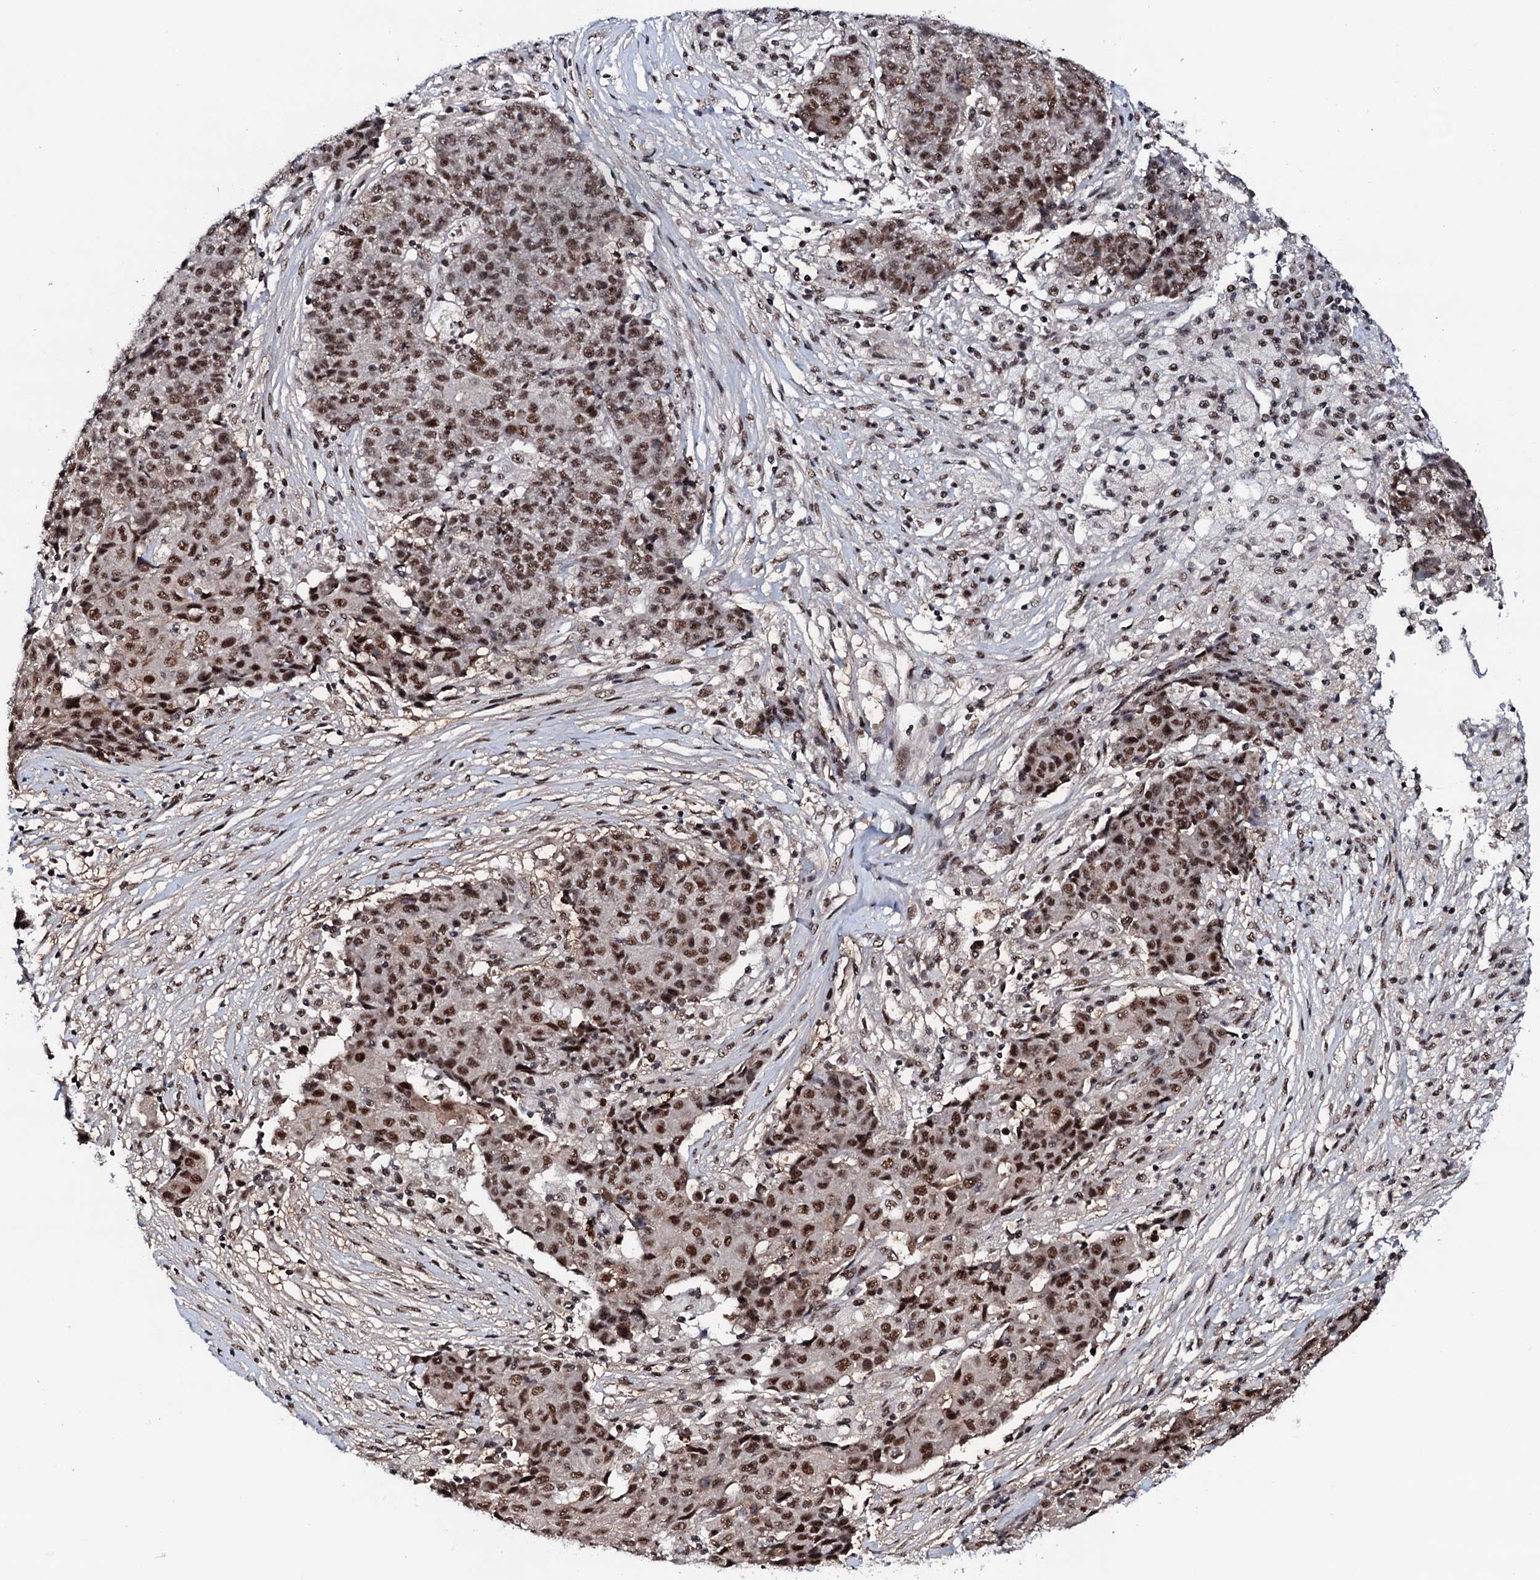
{"staining": {"intensity": "strong", "quantity": ">75%", "location": "nuclear"}, "tissue": "ovarian cancer", "cell_type": "Tumor cells", "image_type": "cancer", "snomed": [{"axis": "morphology", "description": "Carcinoma, endometroid"}, {"axis": "topography", "description": "Ovary"}], "caption": "DAB immunohistochemical staining of human endometroid carcinoma (ovarian) displays strong nuclear protein positivity in about >75% of tumor cells.", "gene": "PRPF18", "patient": {"sex": "female", "age": 42}}